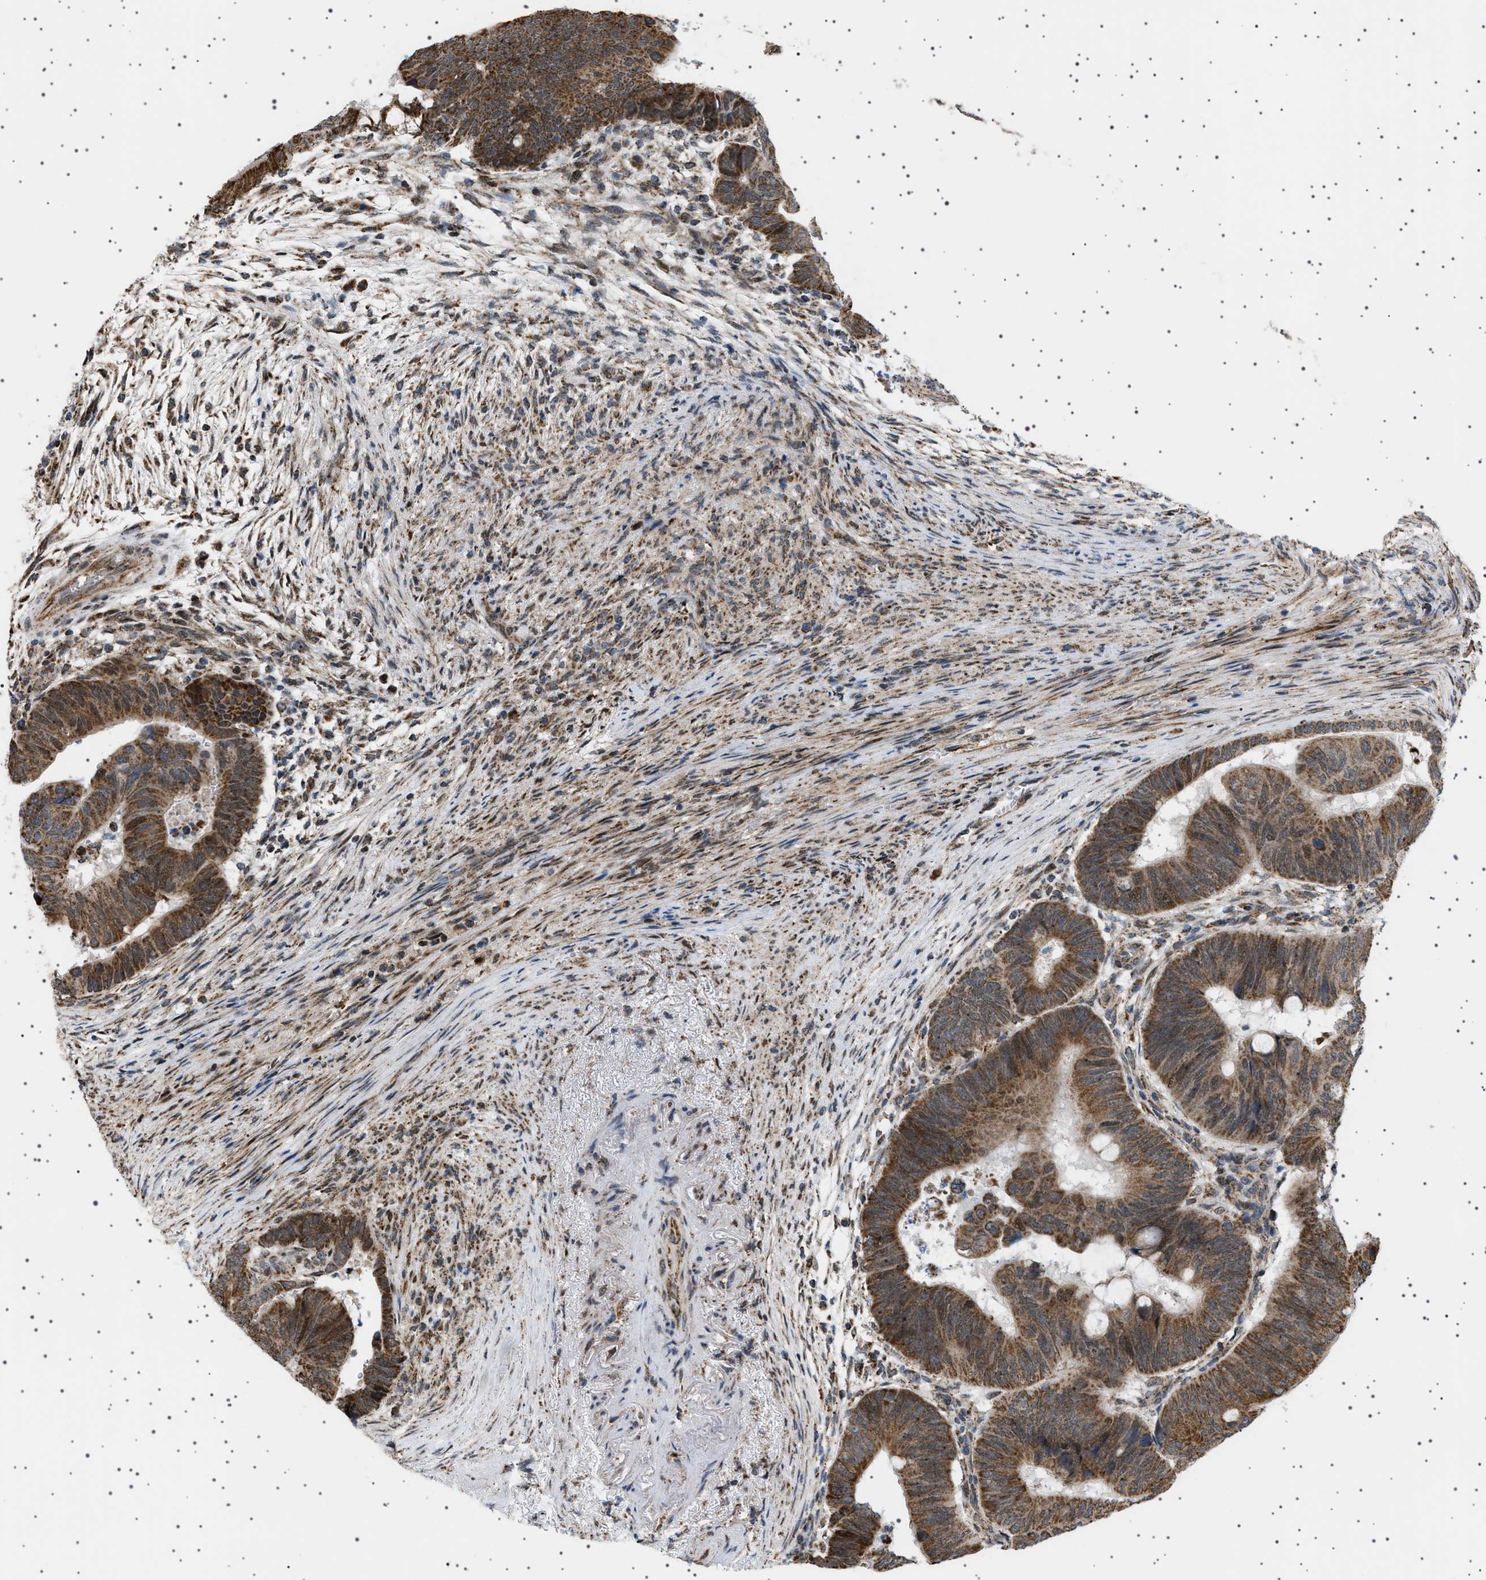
{"staining": {"intensity": "moderate", "quantity": ">75%", "location": "cytoplasmic/membranous"}, "tissue": "colorectal cancer", "cell_type": "Tumor cells", "image_type": "cancer", "snomed": [{"axis": "morphology", "description": "Normal tissue, NOS"}, {"axis": "morphology", "description": "Adenocarcinoma, NOS"}, {"axis": "topography", "description": "Rectum"}, {"axis": "topography", "description": "Peripheral nerve tissue"}], "caption": "Approximately >75% of tumor cells in human colorectal cancer (adenocarcinoma) show moderate cytoplasmic/membranous protein positivity as visualized by brown immunohistochemical staining.", "gene": "MELK", "patient": {"sex": "male", "age": 92}}